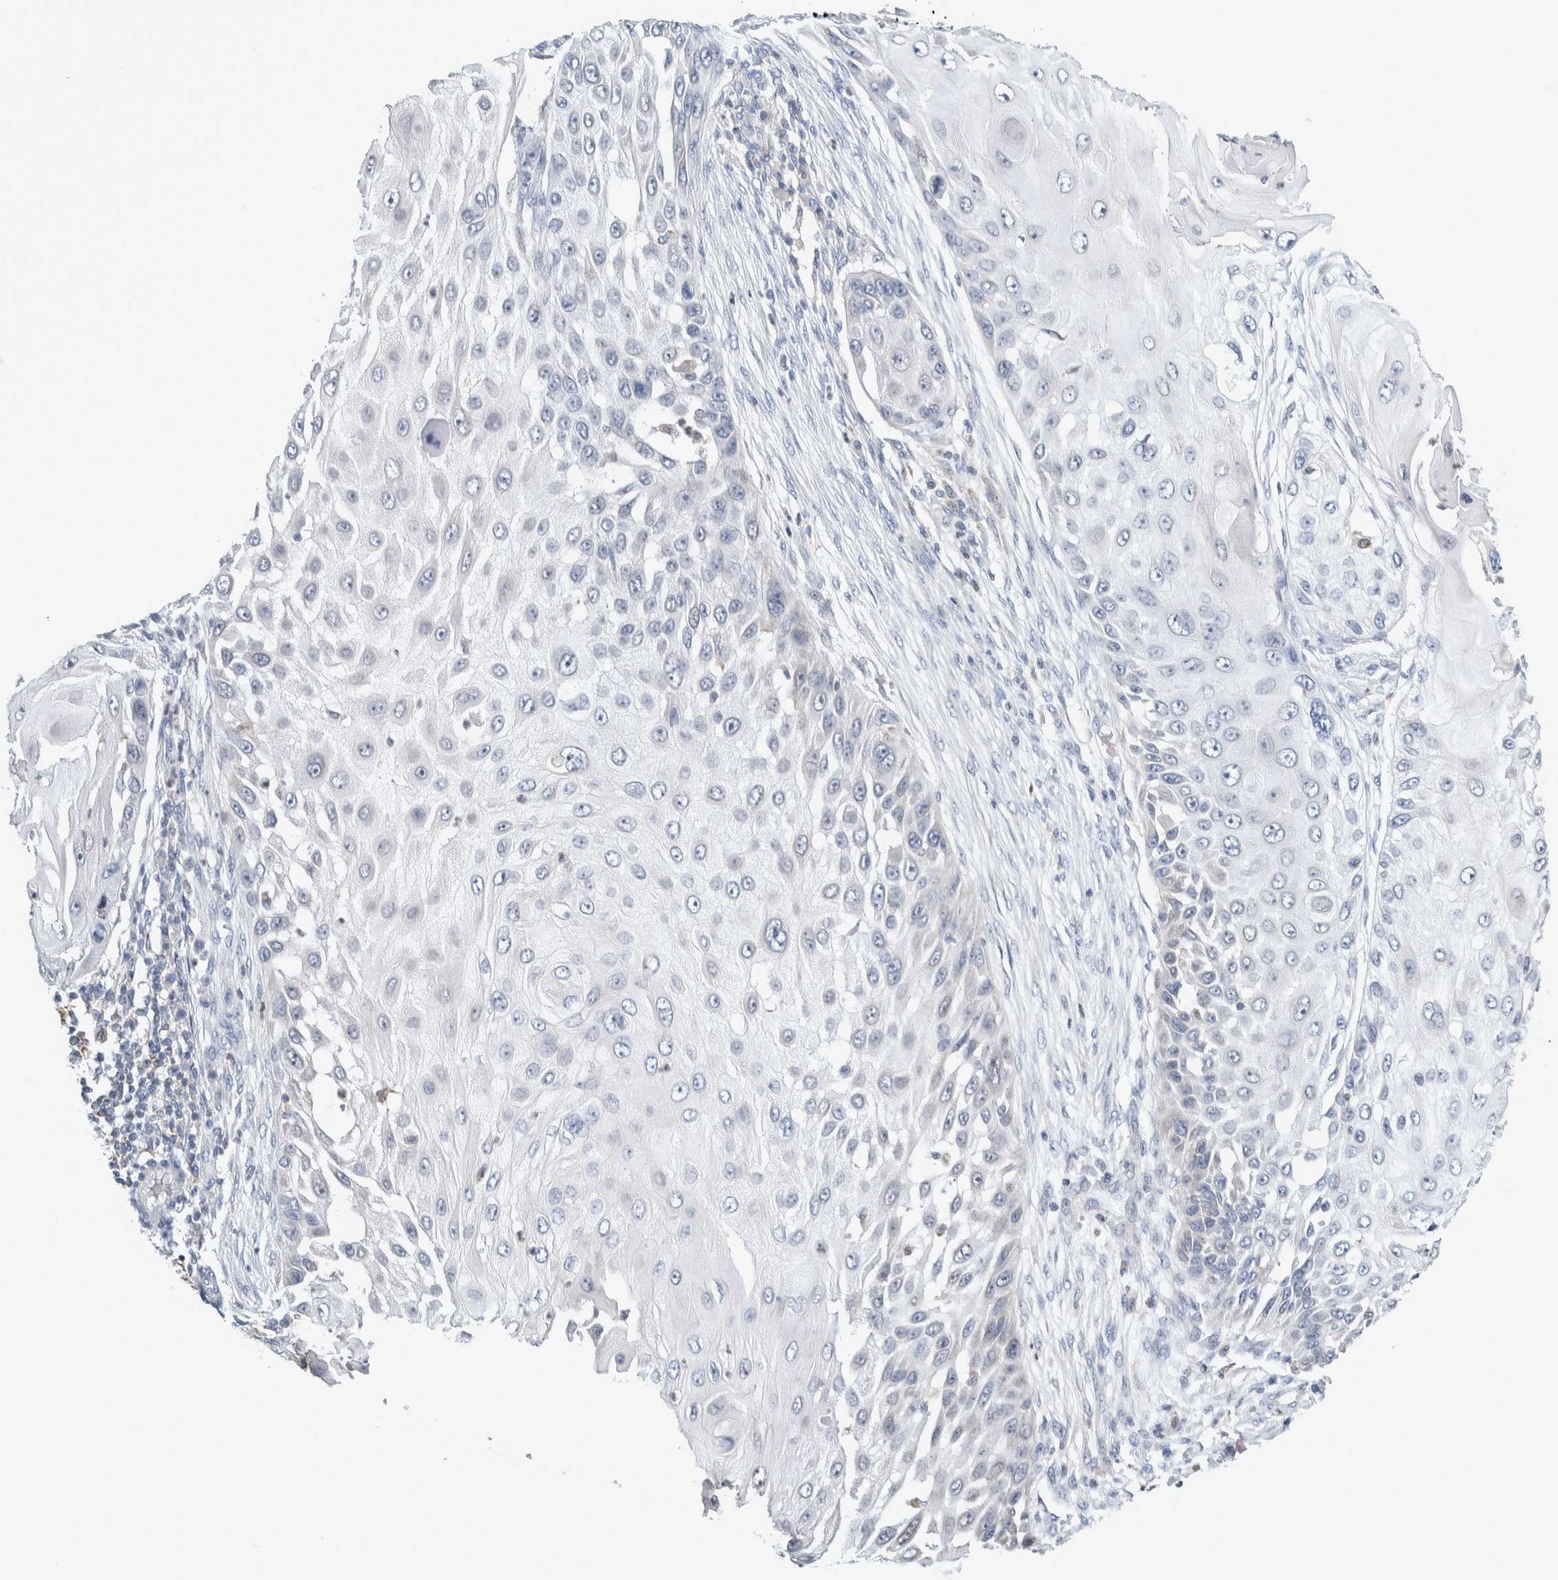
{"staining": {"intensity": "negative", "quantity": "none", "location": "none"}, "tissue": "skin cancer", "cell_type": "Tumor cells", "image_type": "cancer", "snomed": [{"axis": "morphology", "description": "Squamous cell carcinoma, NOS"}, {"axis": "topography", "description": "Skin"}], "caption": "A micrograph of skin cancer (squamous cell carcinoma) stained for a protein displays no brown staining in tumor cells.", "gene": "AGMAT", "patient": {"sex": "female", "age": 44}}